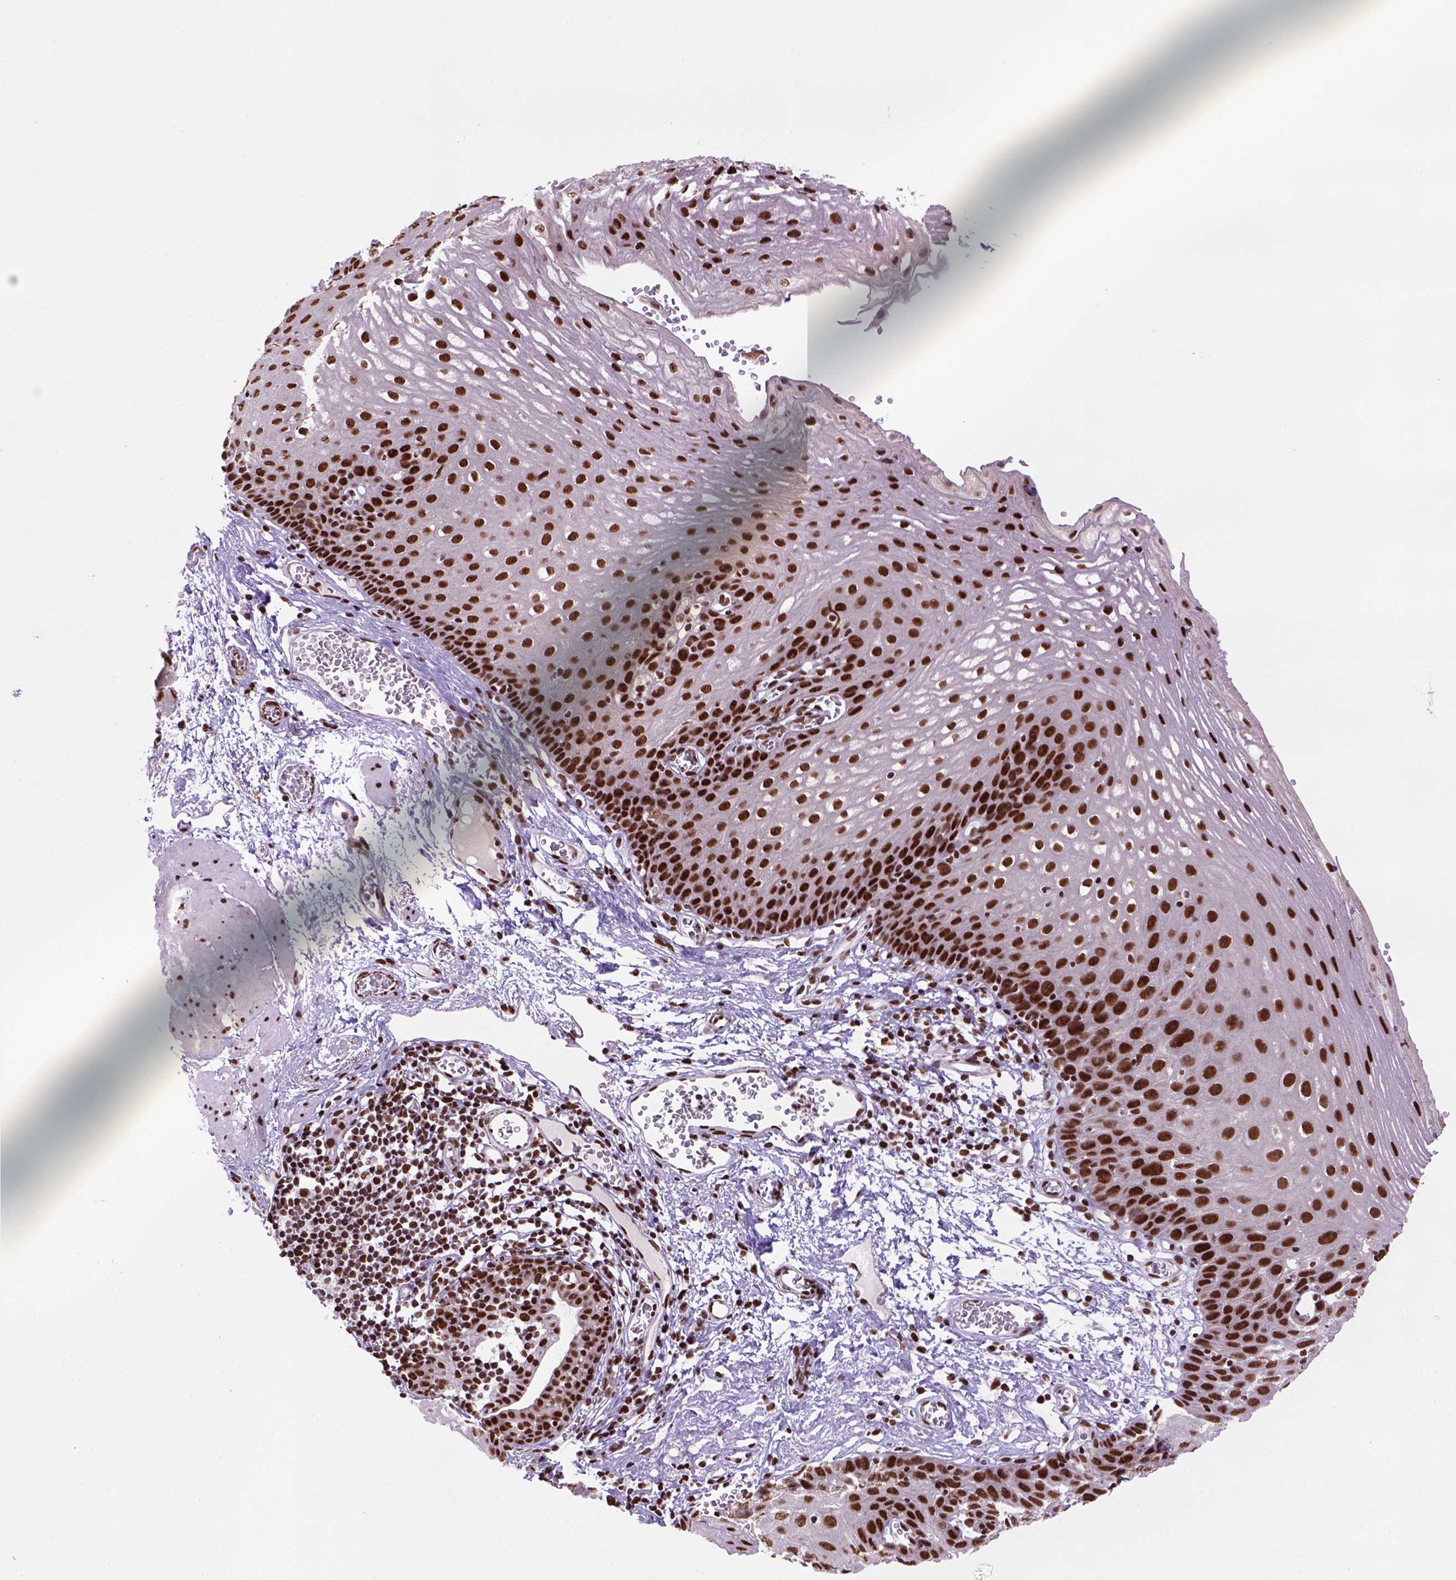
{"staining": {"intensity": "strong", "quantity": ">75%", "location": "nuclear"}, "tissue": "esophagus", "cell_type": "Squamous epithelial cells", "image_type": "normal", "snomed": [{"axis": "morphology", "description": "Normal tissue, NOS"}, {"axis": "topography", "description": "Esophagus"}], "caption": "Strong nuclear expression for a protein is identified in about >75% of squamous epithelial cells of unremarkable esophagus using immunohistochemistry.", "gene": "NSMCE2", "patient": {"sex": "male", "age": 72}}